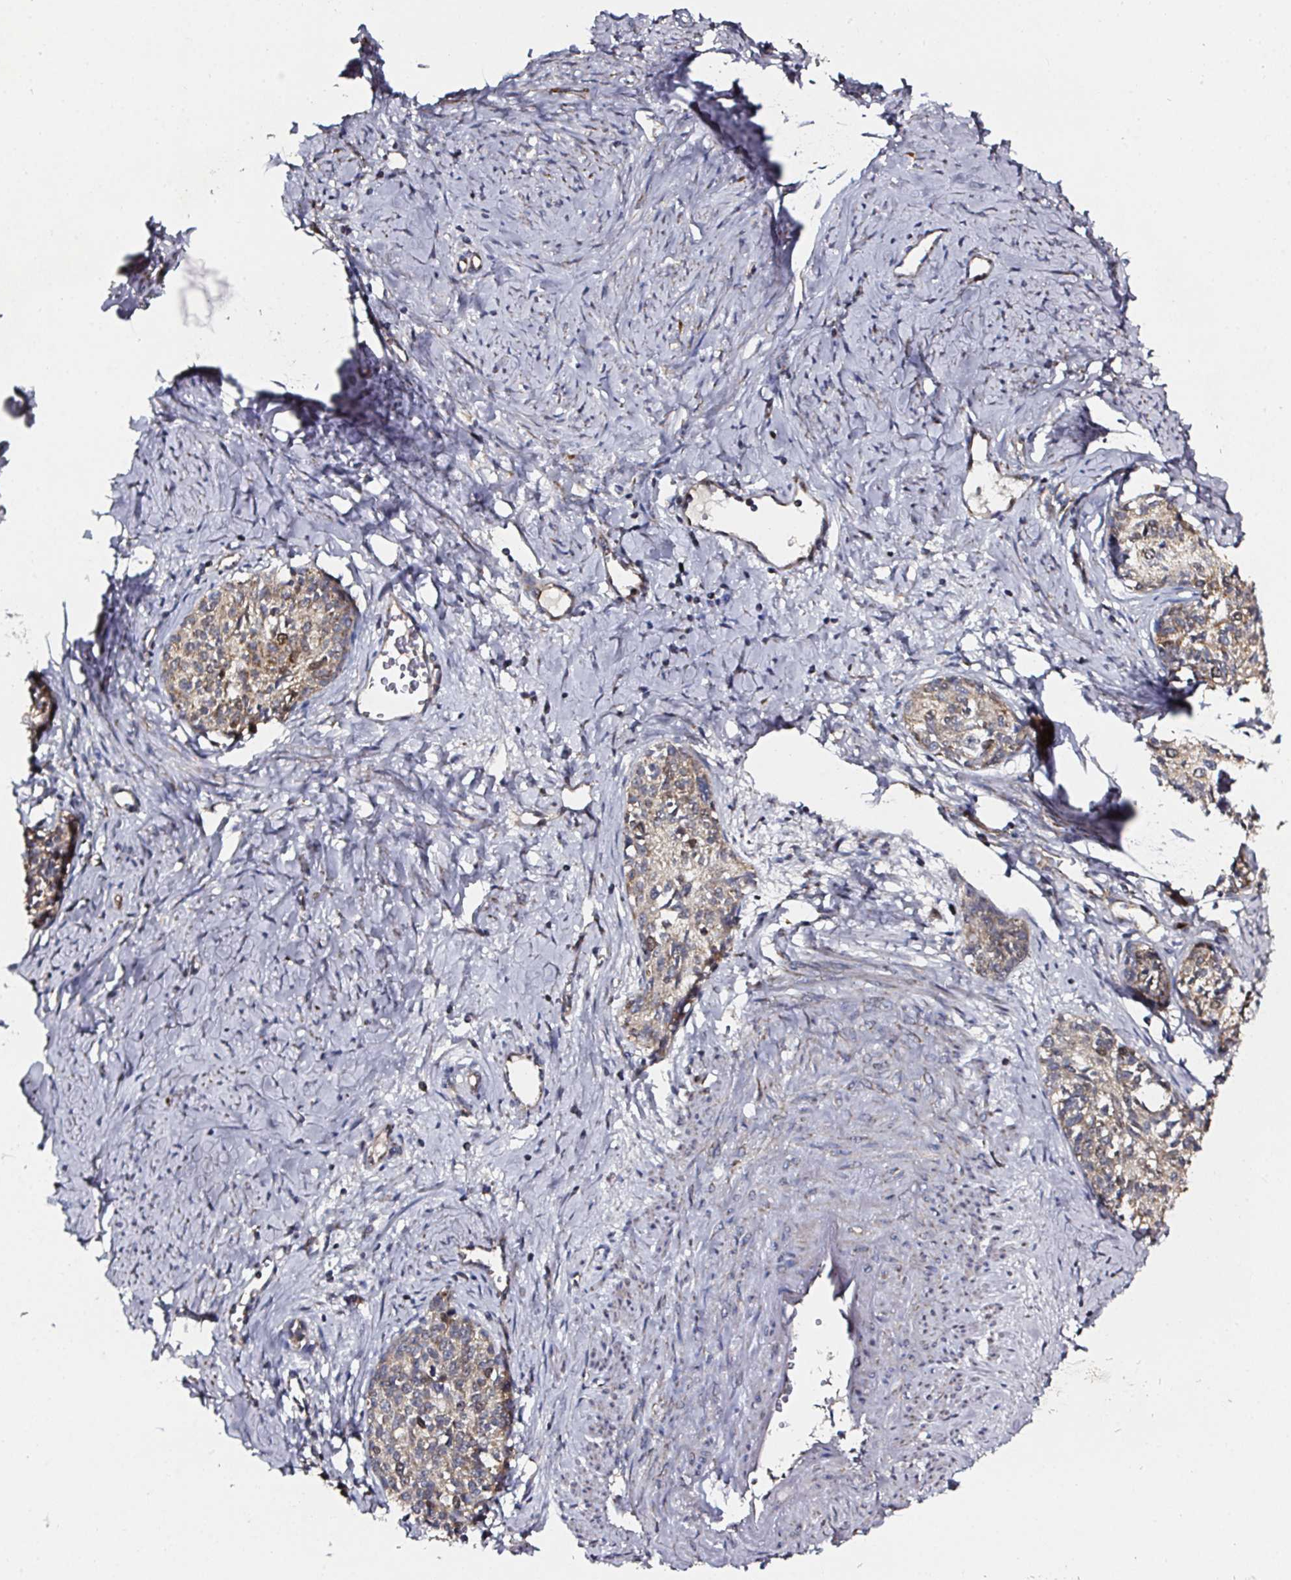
{"staining": {"intensity": "moderate", "quantity": ">75%", "location": "cytoplasmic/membranous"}, "tissue": "cervical cancer", "cell_type": "Tumor cells", "image_type": "cancer", "snomed": [{"axis": "morphology", "description": "Squamous cell carcinoma, NOS"}, {"axis": "morphology", "description": "Adenocarcinoma, NOS"}, {"axis": "topography", "description": "Cervix"}], "caption": "About >75% of tumor cells in human adenocarcinoma (cervical) reveal moderate cytoplasmic/membranous protein positivity as visualized by brown immunohistochemical staining.", "gene": "ATAD3B", "patient": {"sex": "female", "age": 52}}